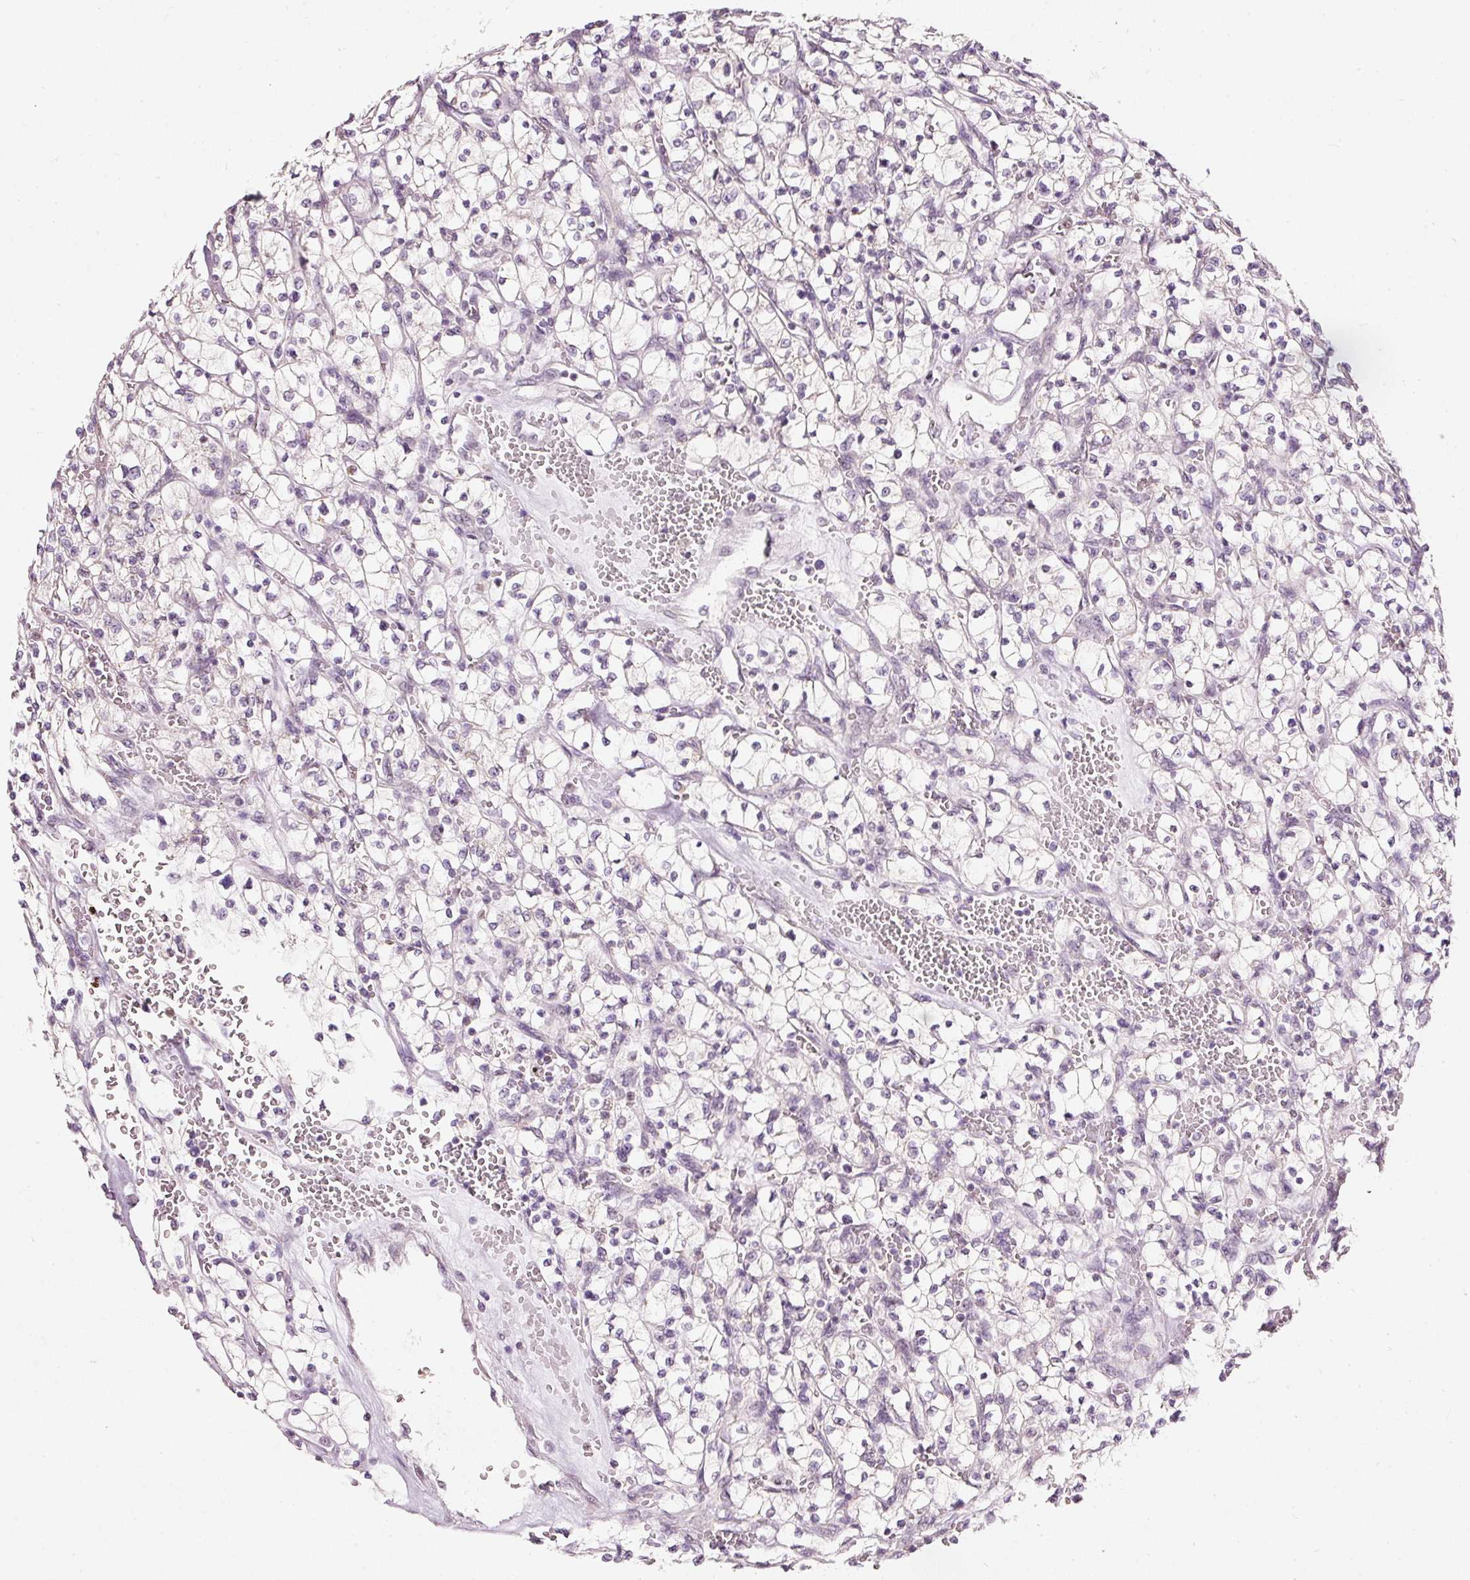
{"staining": {"intensity": "negative", "quantity": "none", "location": "none"}, "tissue": "renal cancer", "cell_type": "Tumor cells", "image_type": "cancer", "snomed": [{"axis": "morphology", "description": "Adenocarcinoma, NOS"}, {"axis": "topography", "description": "Kidney"}], "caption": "Immunohistochemistry (IHC) histopathology image of neoplastic tissue: adenocarcinoma (renal) stained with DAB (3,3'-diaminobenzidine) shows no significant protein staining in tumor cells.", "gene": "FSTL3", "patient": {"sex": "female", "age": 64}}